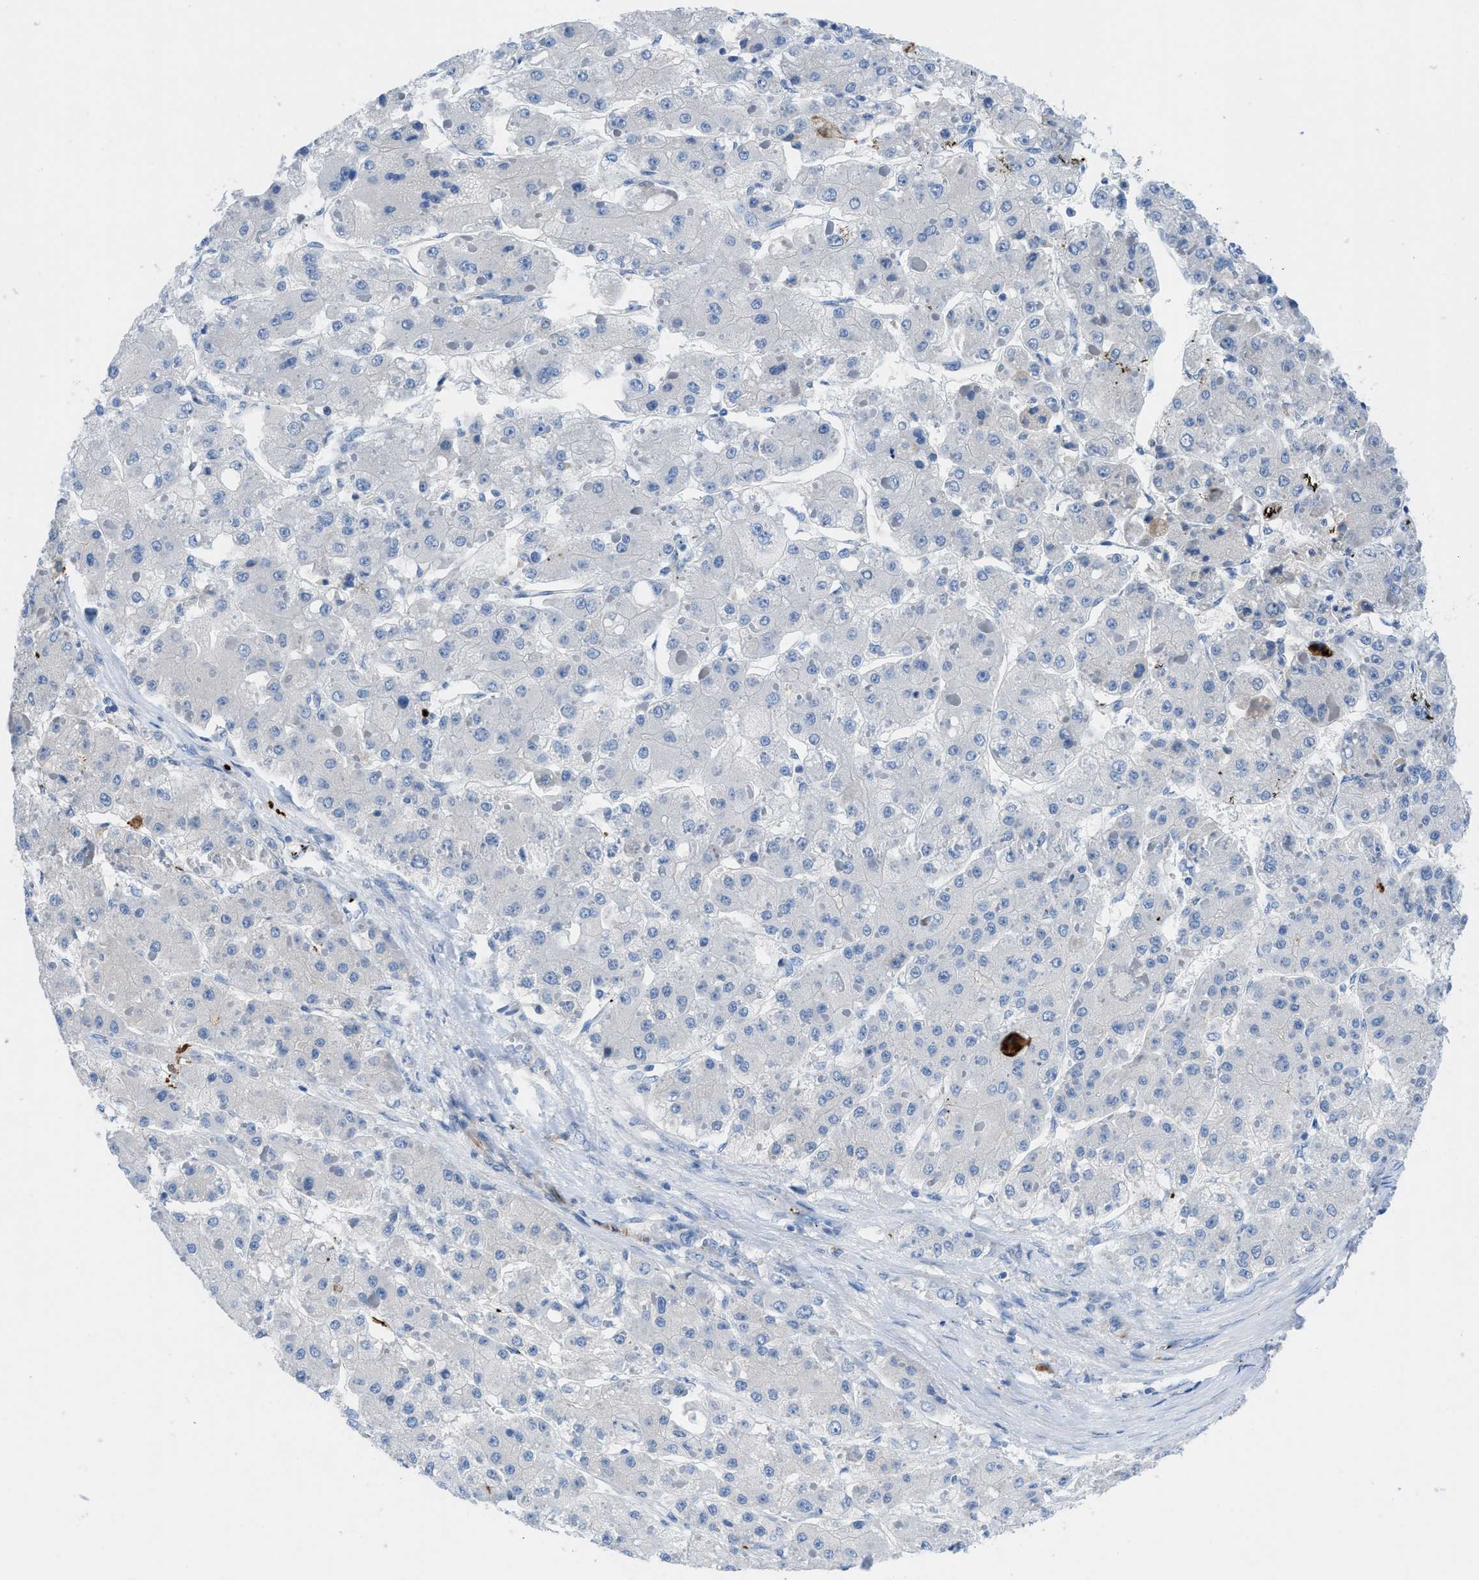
{"staining": {"intensity": "negative", "quantity": "none", "location": "none"}, "tissue": "liver cancer", "cell_type": "Tumor cells", "image_type": "cancer", "snomed": [{"axis": "morphology", "description": "Carcinoma, Hepatocellular, NOS"}, {"axis": "topography", "description": "Liver"}], "caption": "Immunohistochemical staining of human hepatocellular carcinoma (liver) reveals no significant staining in tumor cells.", "gene": "XCR1", "patient": {"sex": "female", "age": 73}}